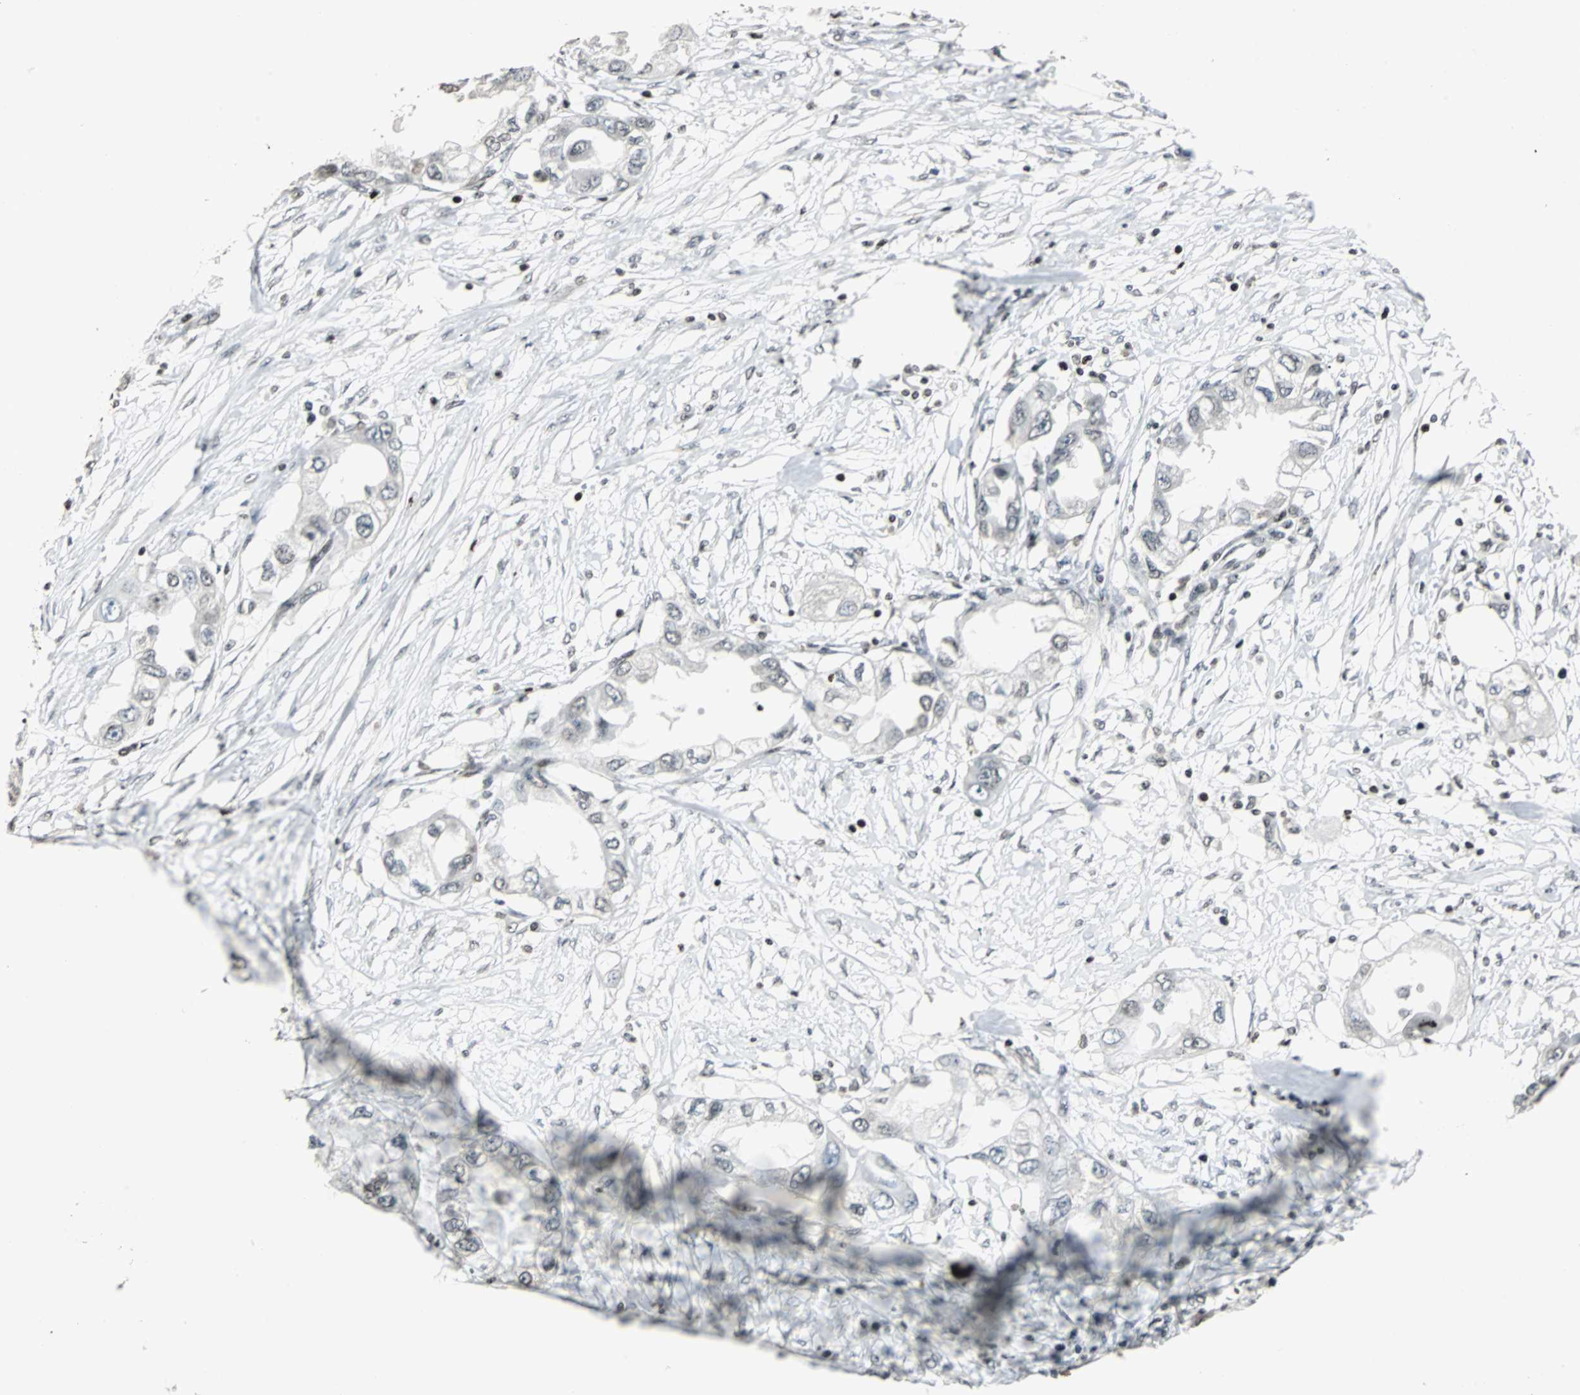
{"staining": {"intensity": "negative", "quantity": "none", "location": "none"}, "tissue": "endometrial cancer", "cell_type": "Tumor cells", "image_type": "cancer", "snomed": [{"axis": "morphology", "description": "Adenocarcinoma, NOS"}, {"axis": "topography", "description": "Endometrium"}], "caption": "High power microscopy micrograph of an IHC image of endometrial adenocarcinoma, revealing no significant expression in tumor cells. (Brightfield microscopy of DAB (3,3'-diaminobenzidine) immunohistochemistry at high magnification).", "gene": "PAXIP1", "patient": {"sex": "female", "age": 67}}